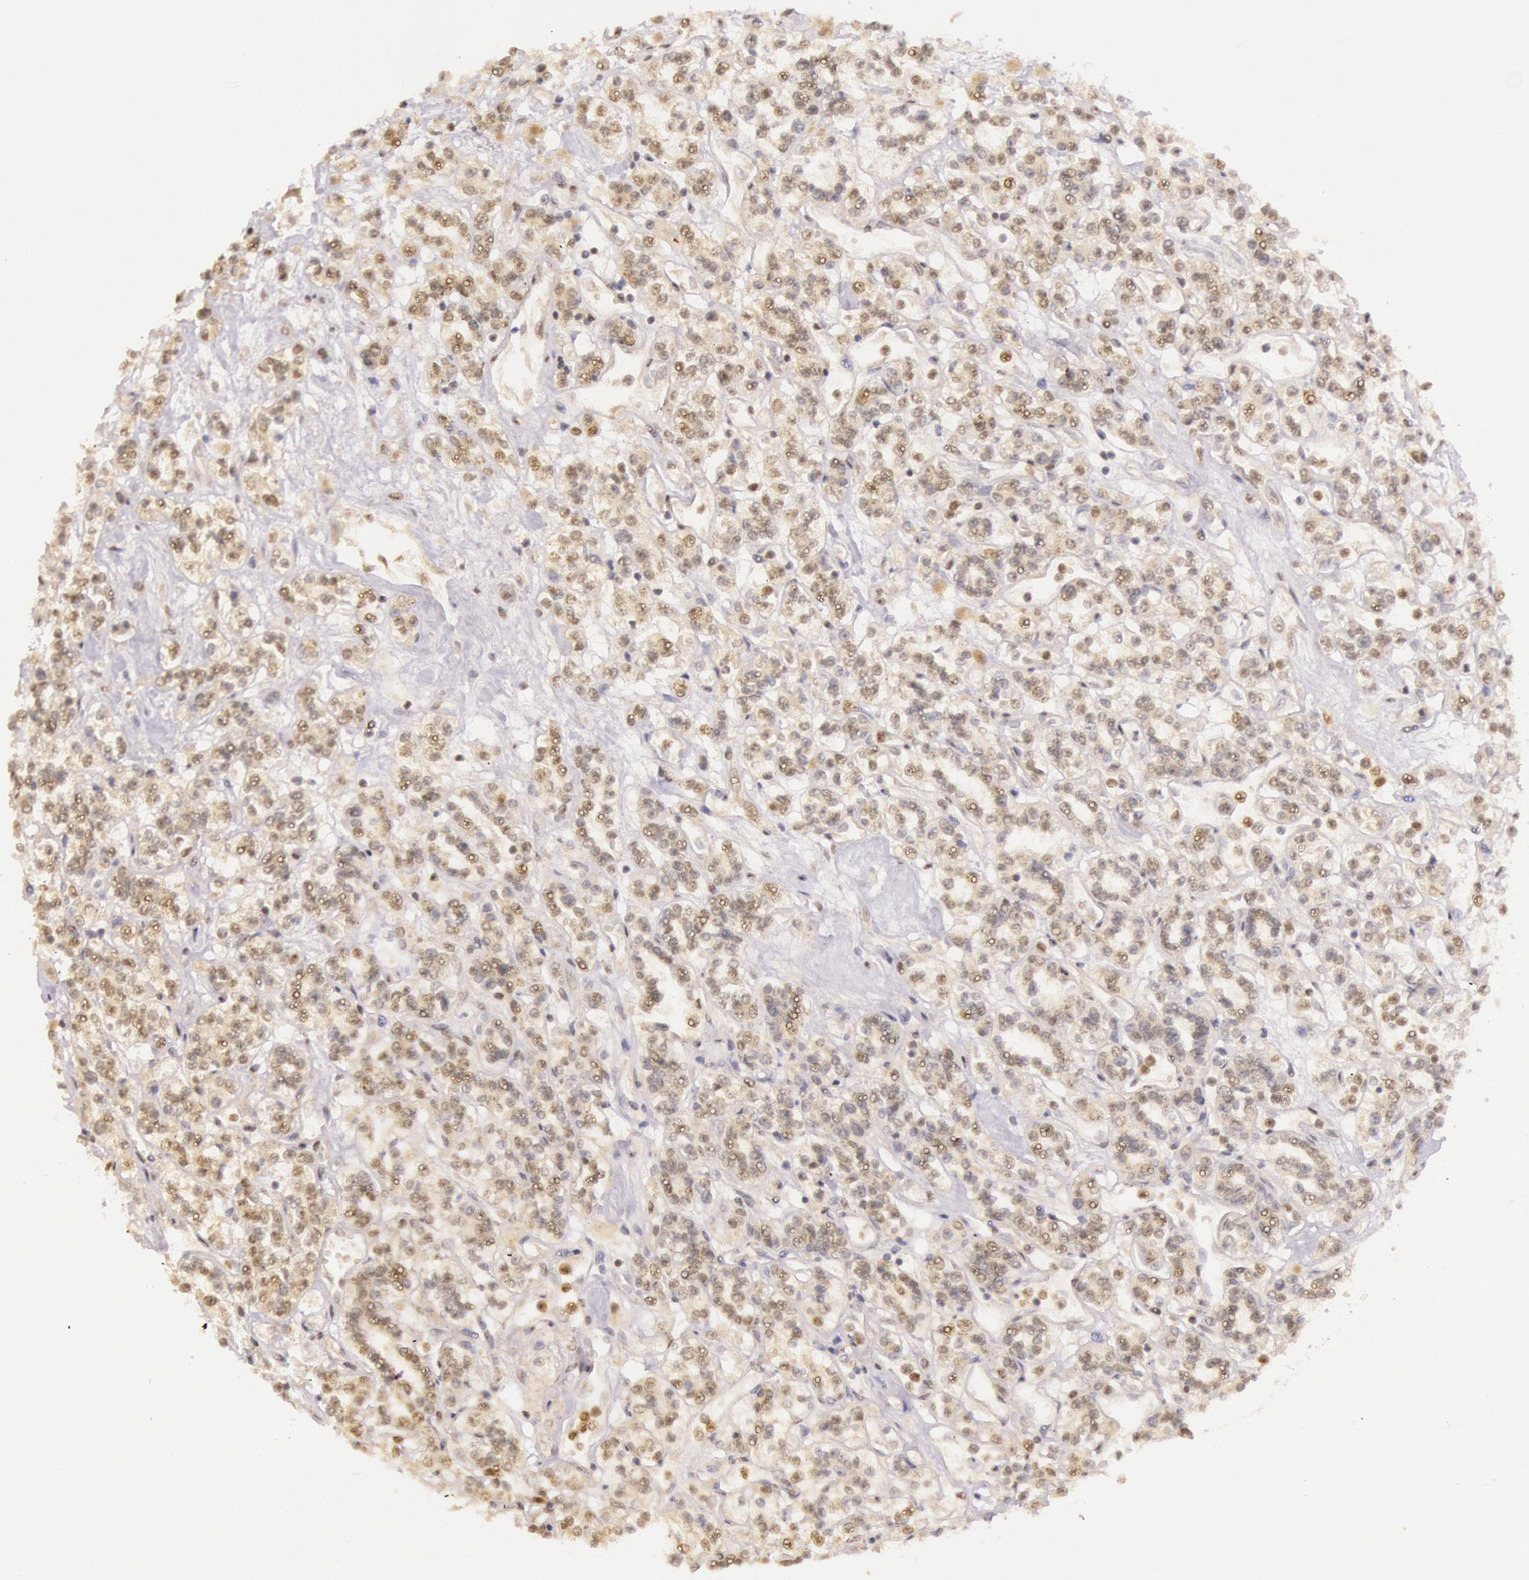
{"staining": {"intensity": "weak", "quantity": "25%-75%", "location": "cytoplasmic/membranous"}, "tissue": "renal cancer", "cell_type": "Tumor cells", "image_type": "cancer", "snomed": [{"axis": "morphology", "description": "Adenocarcinoma, NOS"}, {"axis": "topography", "description": "Kidney"}], "caption": "Protein expression analysis of adenocarcinoma (renal) reveals weak cytoplasmic/membranous staining in approximately 25%-75% of tumor cells.", "gene": "RTL10", "patient": {"sex": "female", "age": 76}}